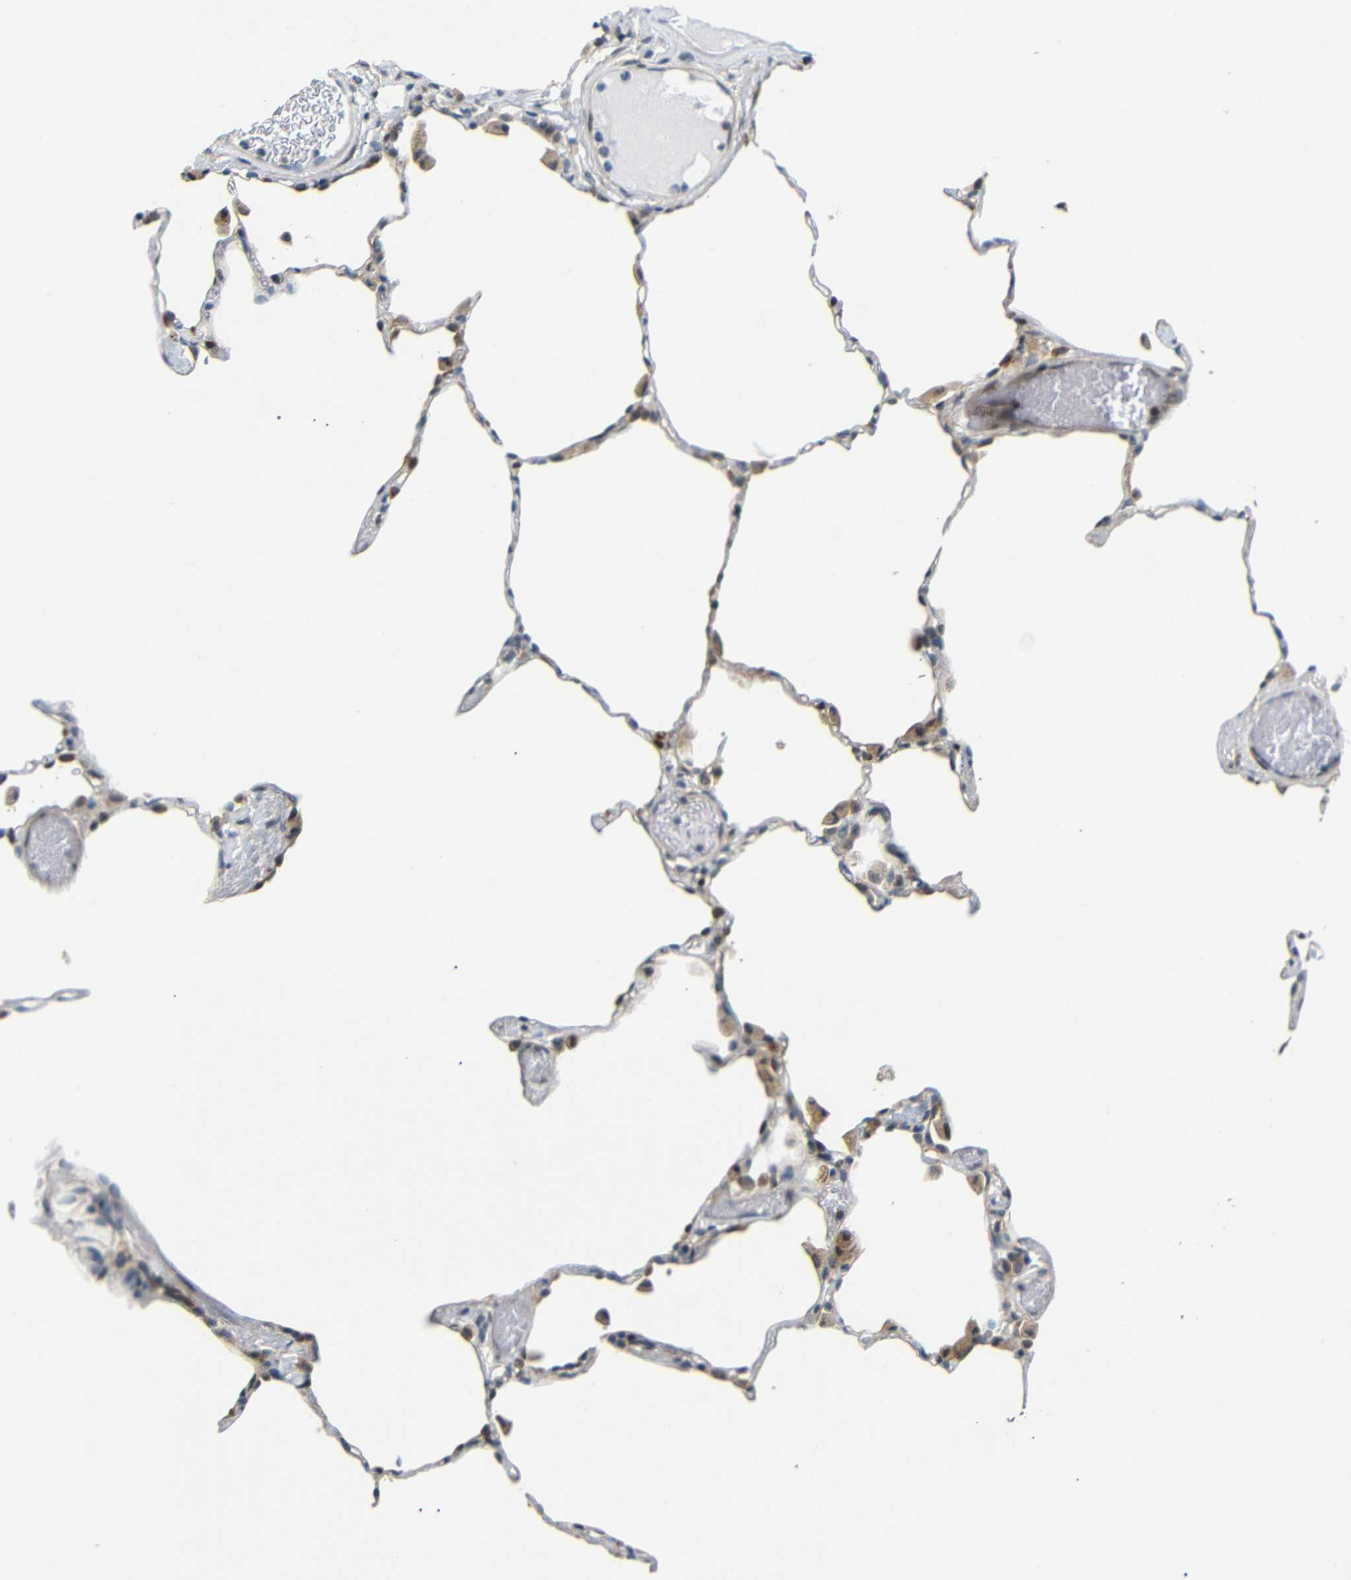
{"staining": {"intensity": "weak", "quantity": "25%-75%", "location": "cytoplasmic/membranous"}, "tissue": "lung", "cell_type": "Alveolar cells", "image_type": "normal", "snomed": [{"axis": "morphology", "description": "Normal tissue, NOS"}, {"axis": "topography", "description": "Lung"}], "caption": "Human lung stained with a brown dye shows weak cytoplasmic/membranous positive positivity in approximately 25%-75% of alveolar cells.", "gene": "SYDE1", "patient": {"sex": "female", "age": 49}}